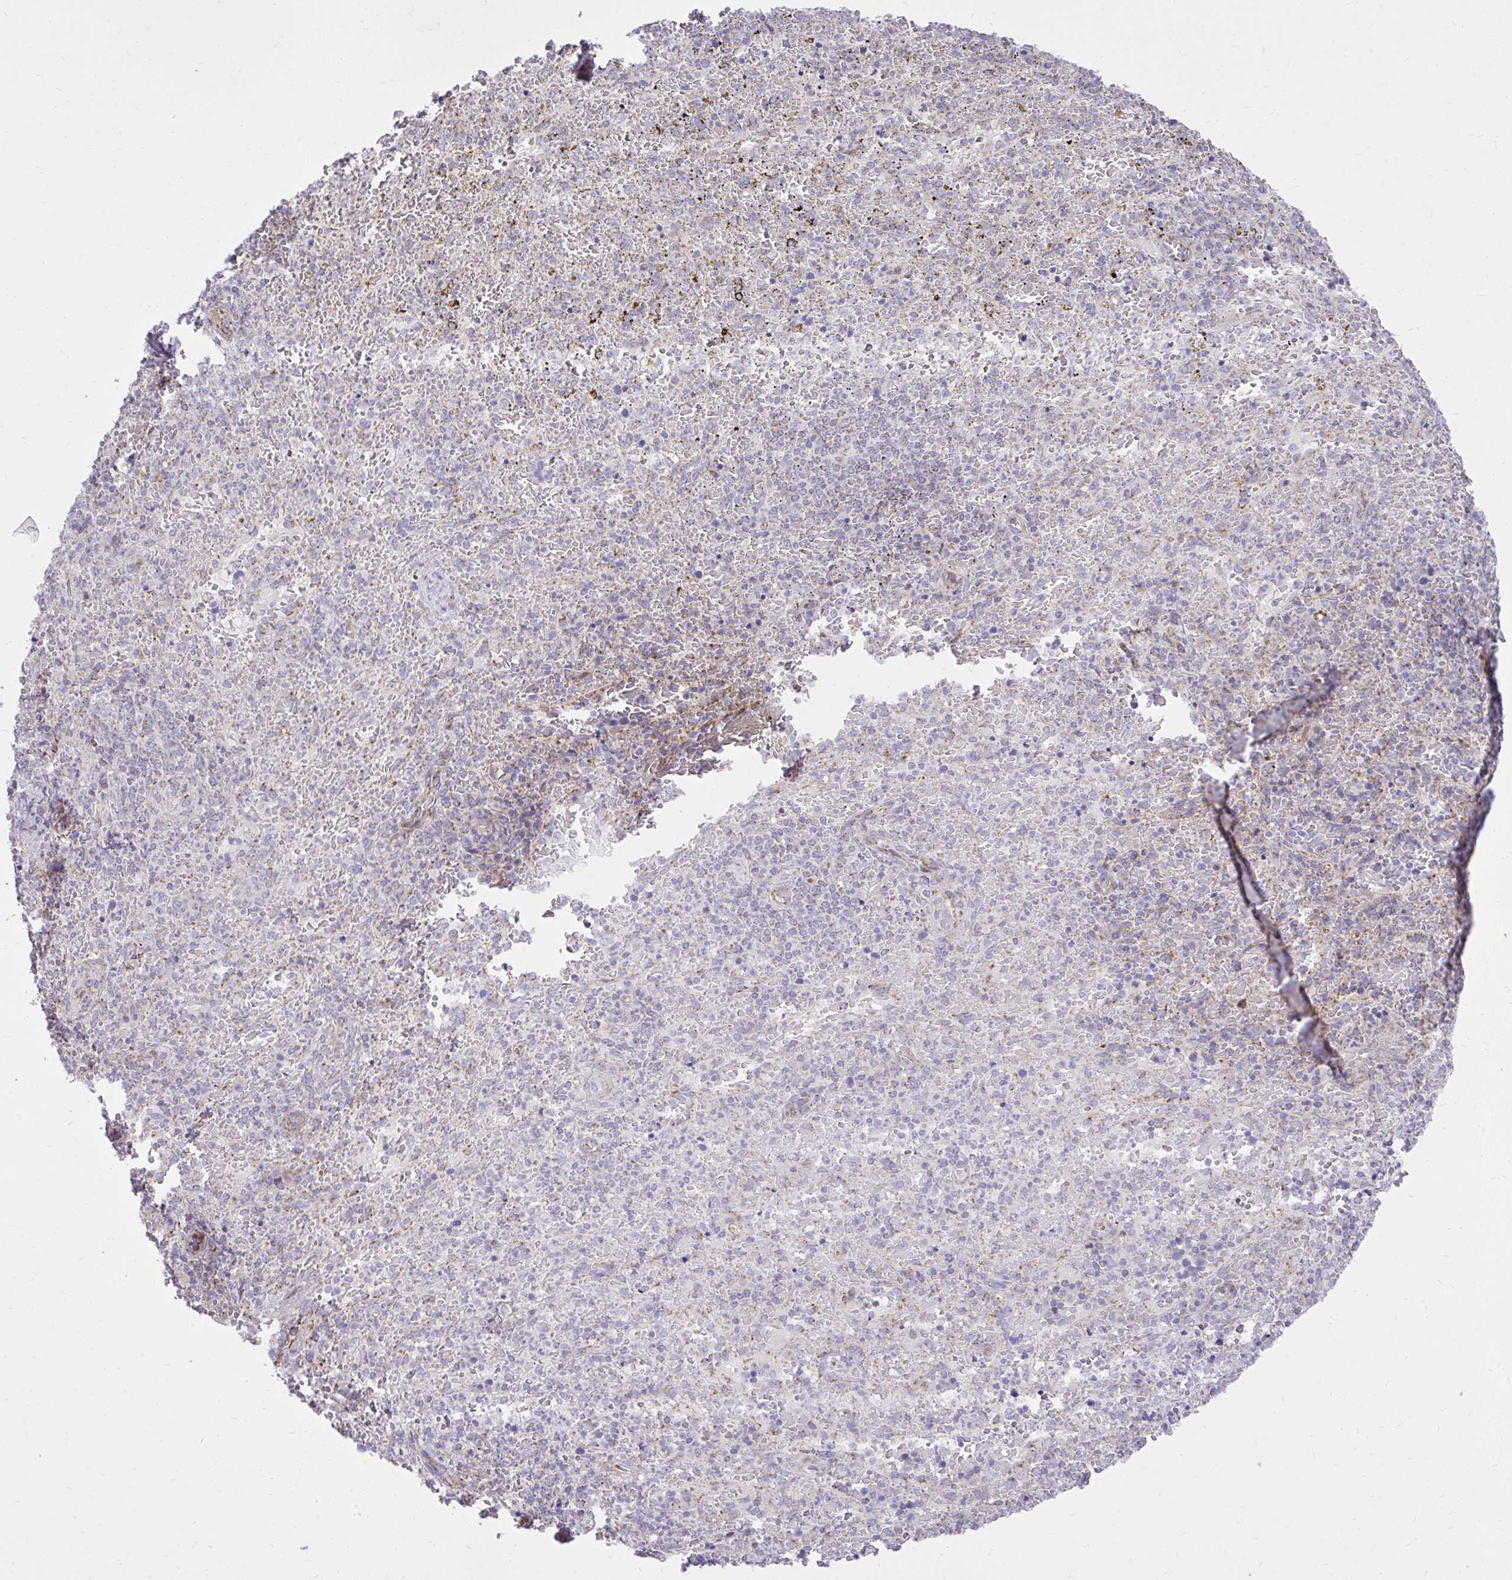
{"staining": {"intensity": "negative", "quantity": "none", "location": "none"}, "tissue": "spleen", "cell_type": "Cells in red pulp", "image_type": "normal", "snomed": [{"axis": "morphology", "description": "Normal tissue, NOS"}, {"axis": "topography", "description": "Spleen"}], "caption": "The histopathology image reveals no significant expression in cells in red pulp of spleen. The staining is performed using DAB (3,3'-diaminobenzidine) brown chromogen with nuclei counter-stained in using hematoxylin.", "gene": "GPRIN3", "patient": {"sex": "female", "age": 50}}